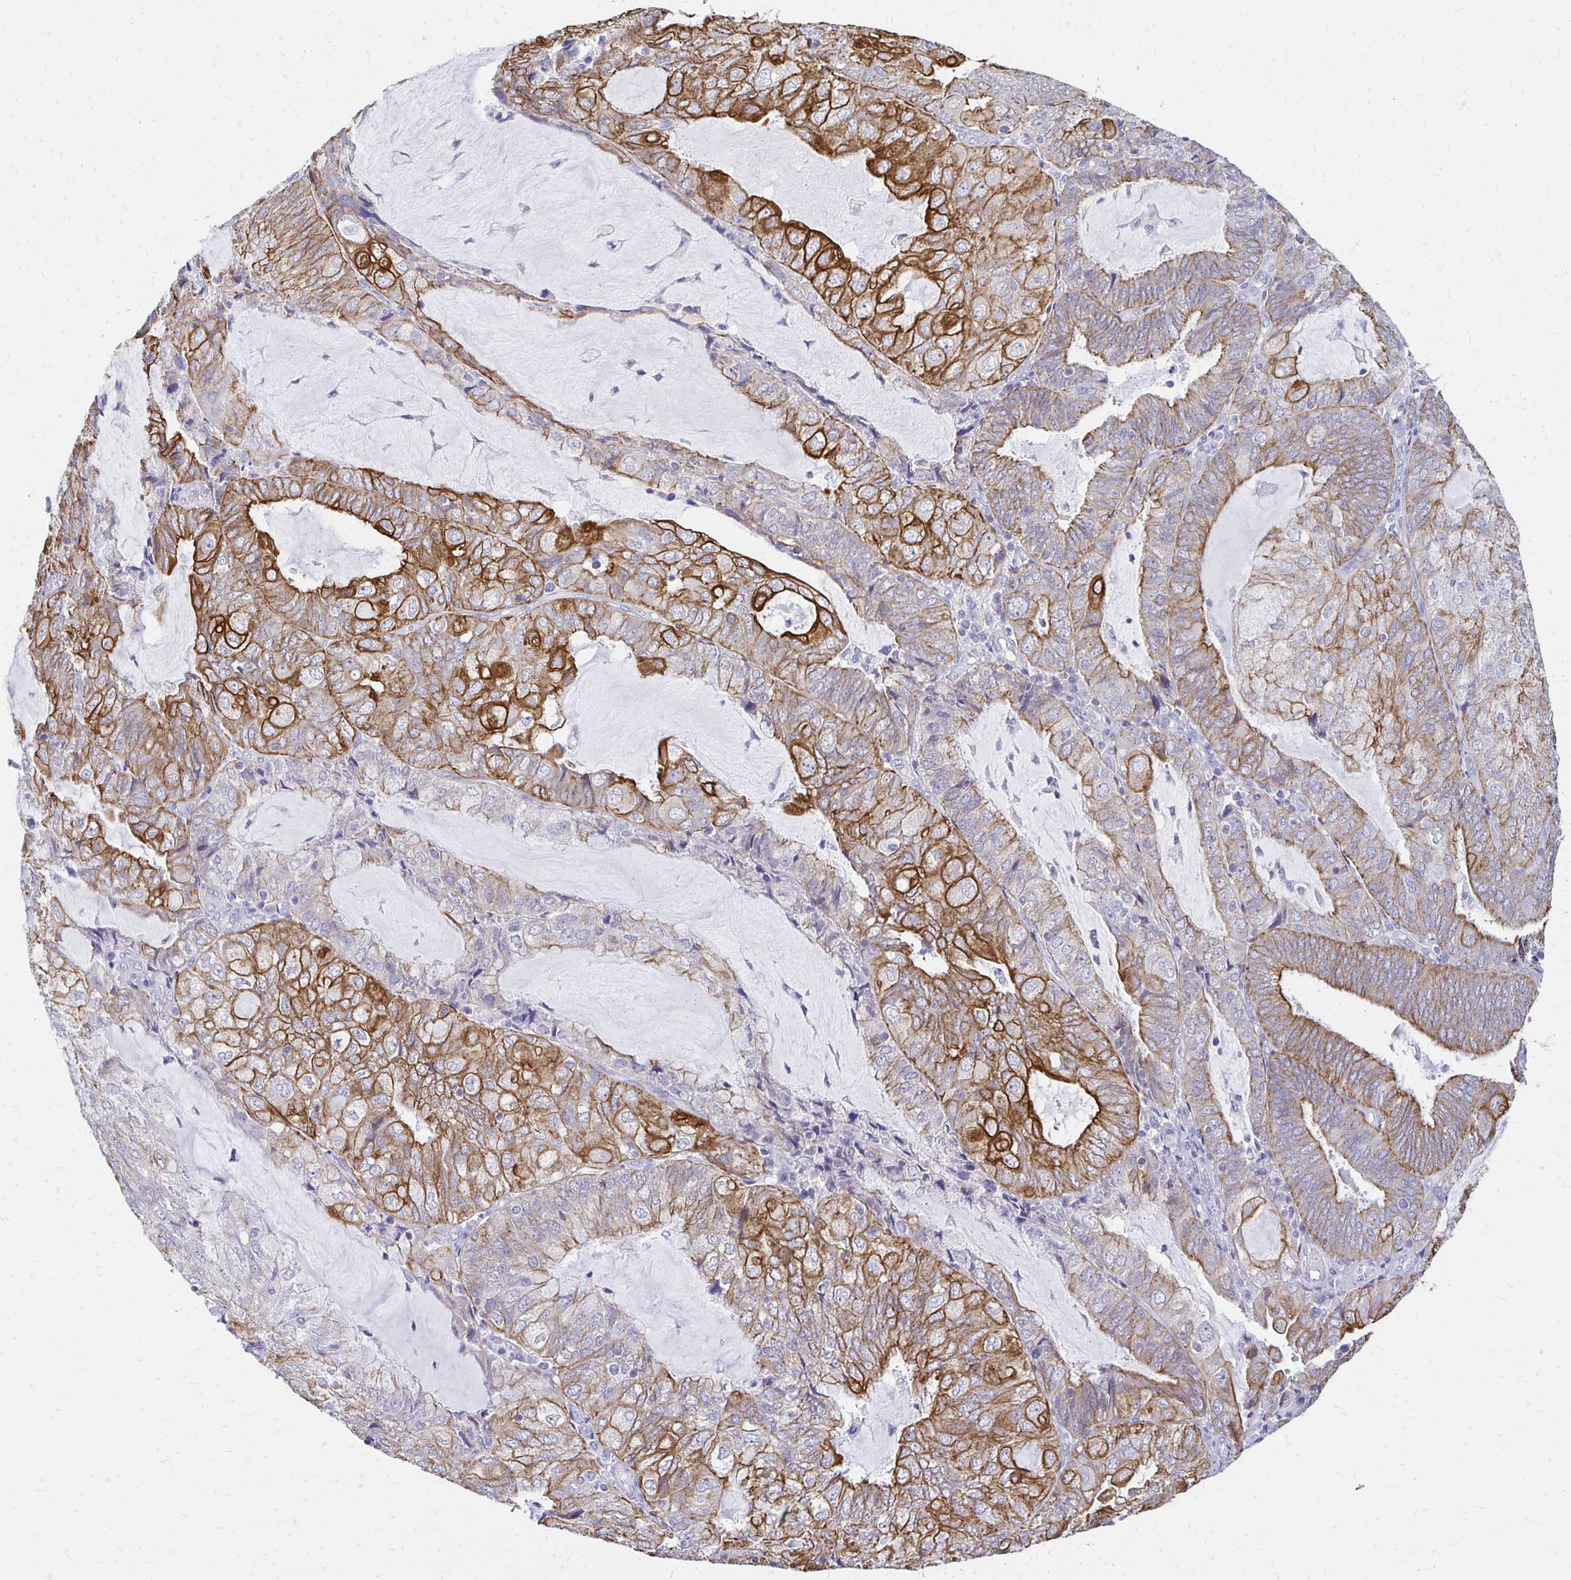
{"staining": {"intensity": "moderate", "quantity": "25%-75%", "location": "cytoplasmic/membranous"}, "tissue": "endometrial cancer", "cell_type": "Tumor cells", "image_type": "cancer", "snomed": [{"axis": "morphology", "description": "Adenocarcinoma, NOS"}, {"axis": "topography", "description": "Endometrium"}], "caption": "Immunohistochemistry staining of adenocarcinoma (endometrial), which demonstrates medium levels of moderate cytoplasmic/membranous expression in approximately 25%-75% of tumor cells indicating moderate cytoplasmic/membranous protein staining. The staining was performed using DAB (brown) for protein detection and nuclei were counterstained in hematoxylin (blue).", "gene": "C1QTNF2", "patient": {"sex": "female", "age": 81}}